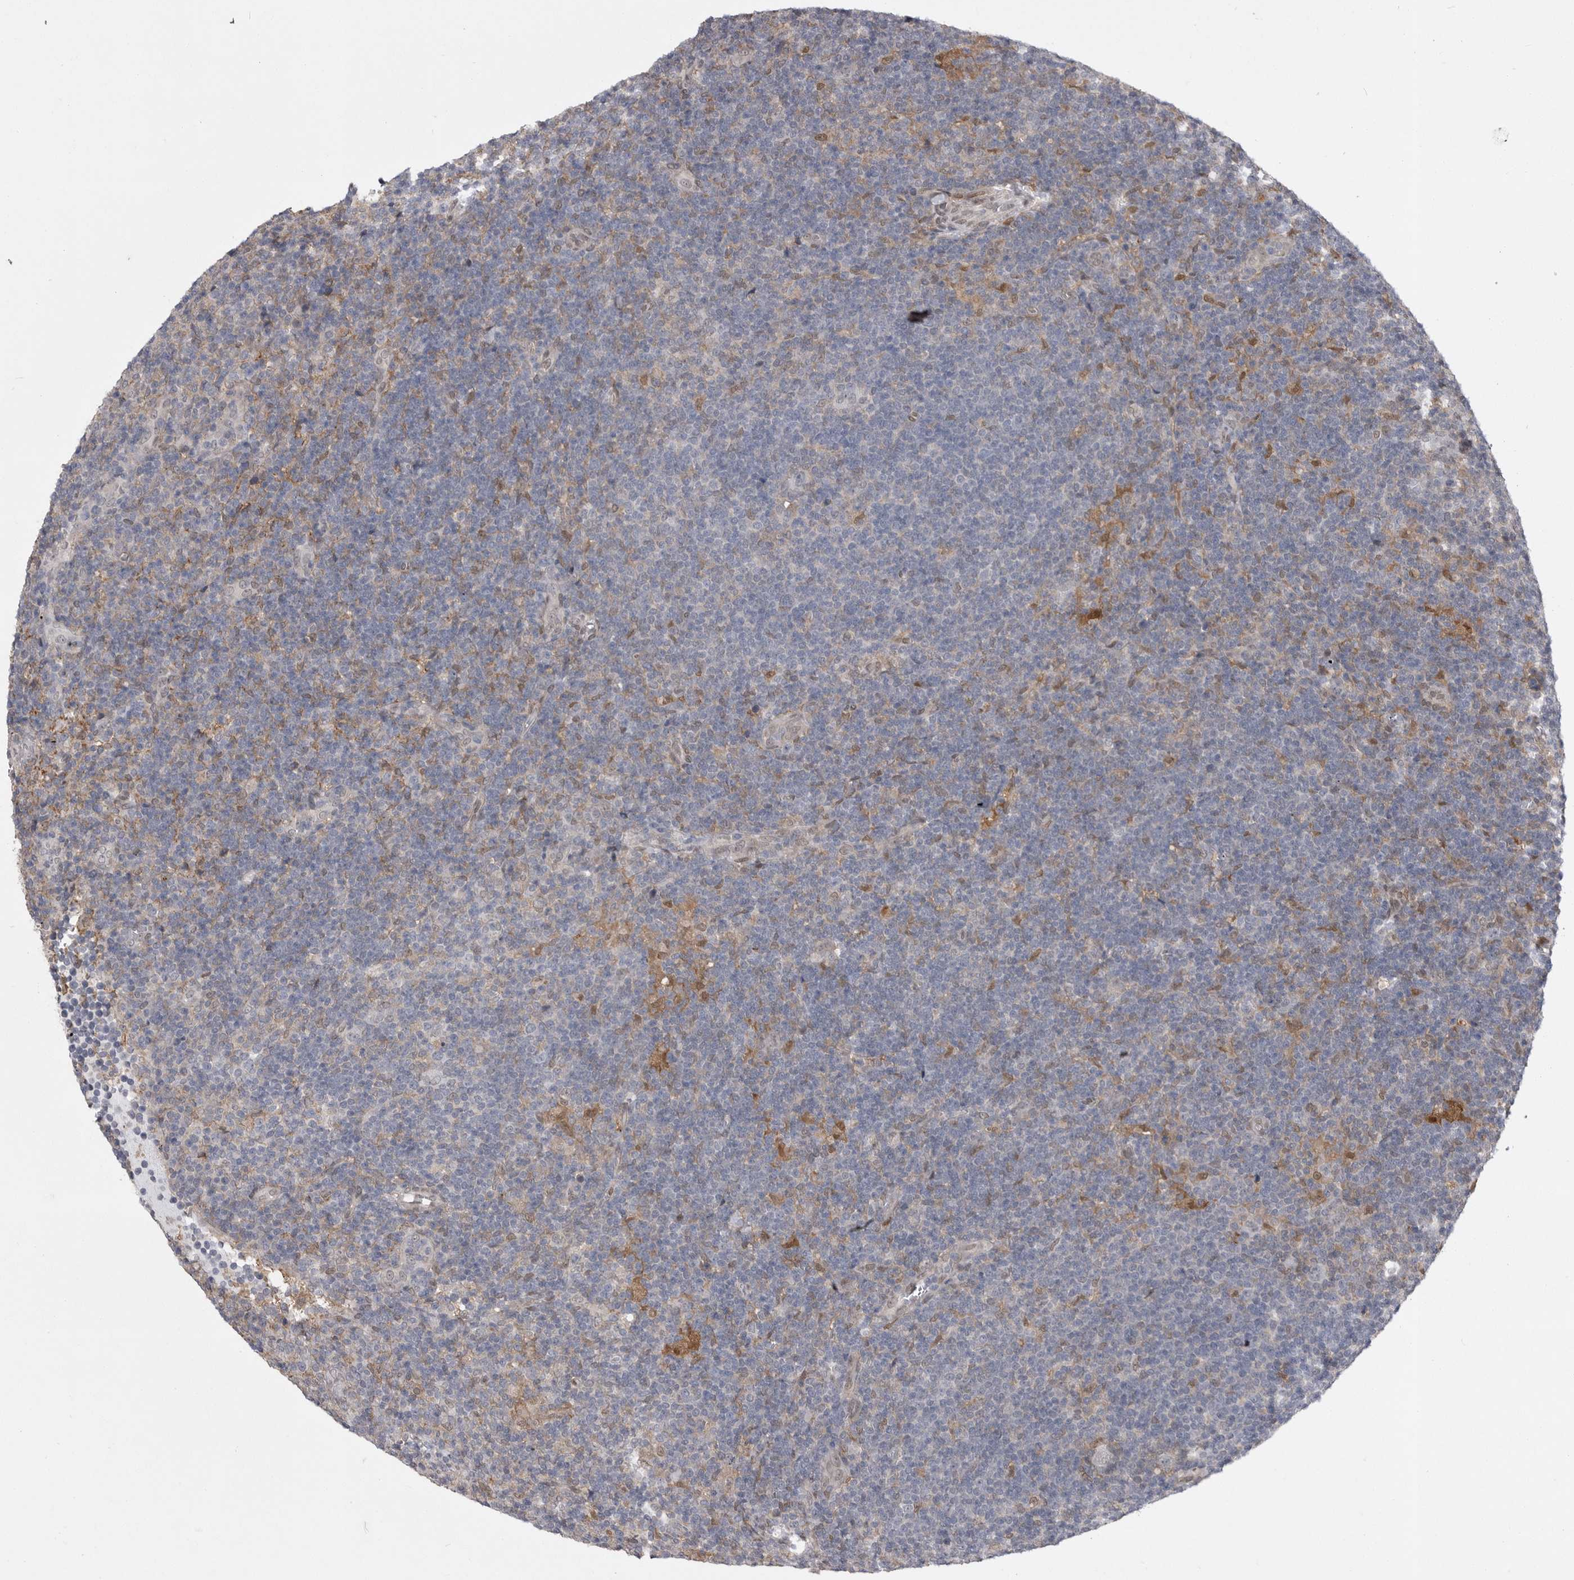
{"staining": {"intensity": "negative", "quantity": "none", "location": "none"}, "tissue": "lymphoma", "cell_type": "Tumor cells", "image_type": "cancer", "snomed": [{"axis": "morphology", "description": "Hodgkin's disease, NOS"}, {"axis": "topography", "description": "Lymph node"}], "caption": "A high-resolution image shows IHC staining of Hodgkin's disease, which exhibits no significant positivity in tumor cells.", "gene": "ABL1", "patient": {"sex": "female", "age": 57}}